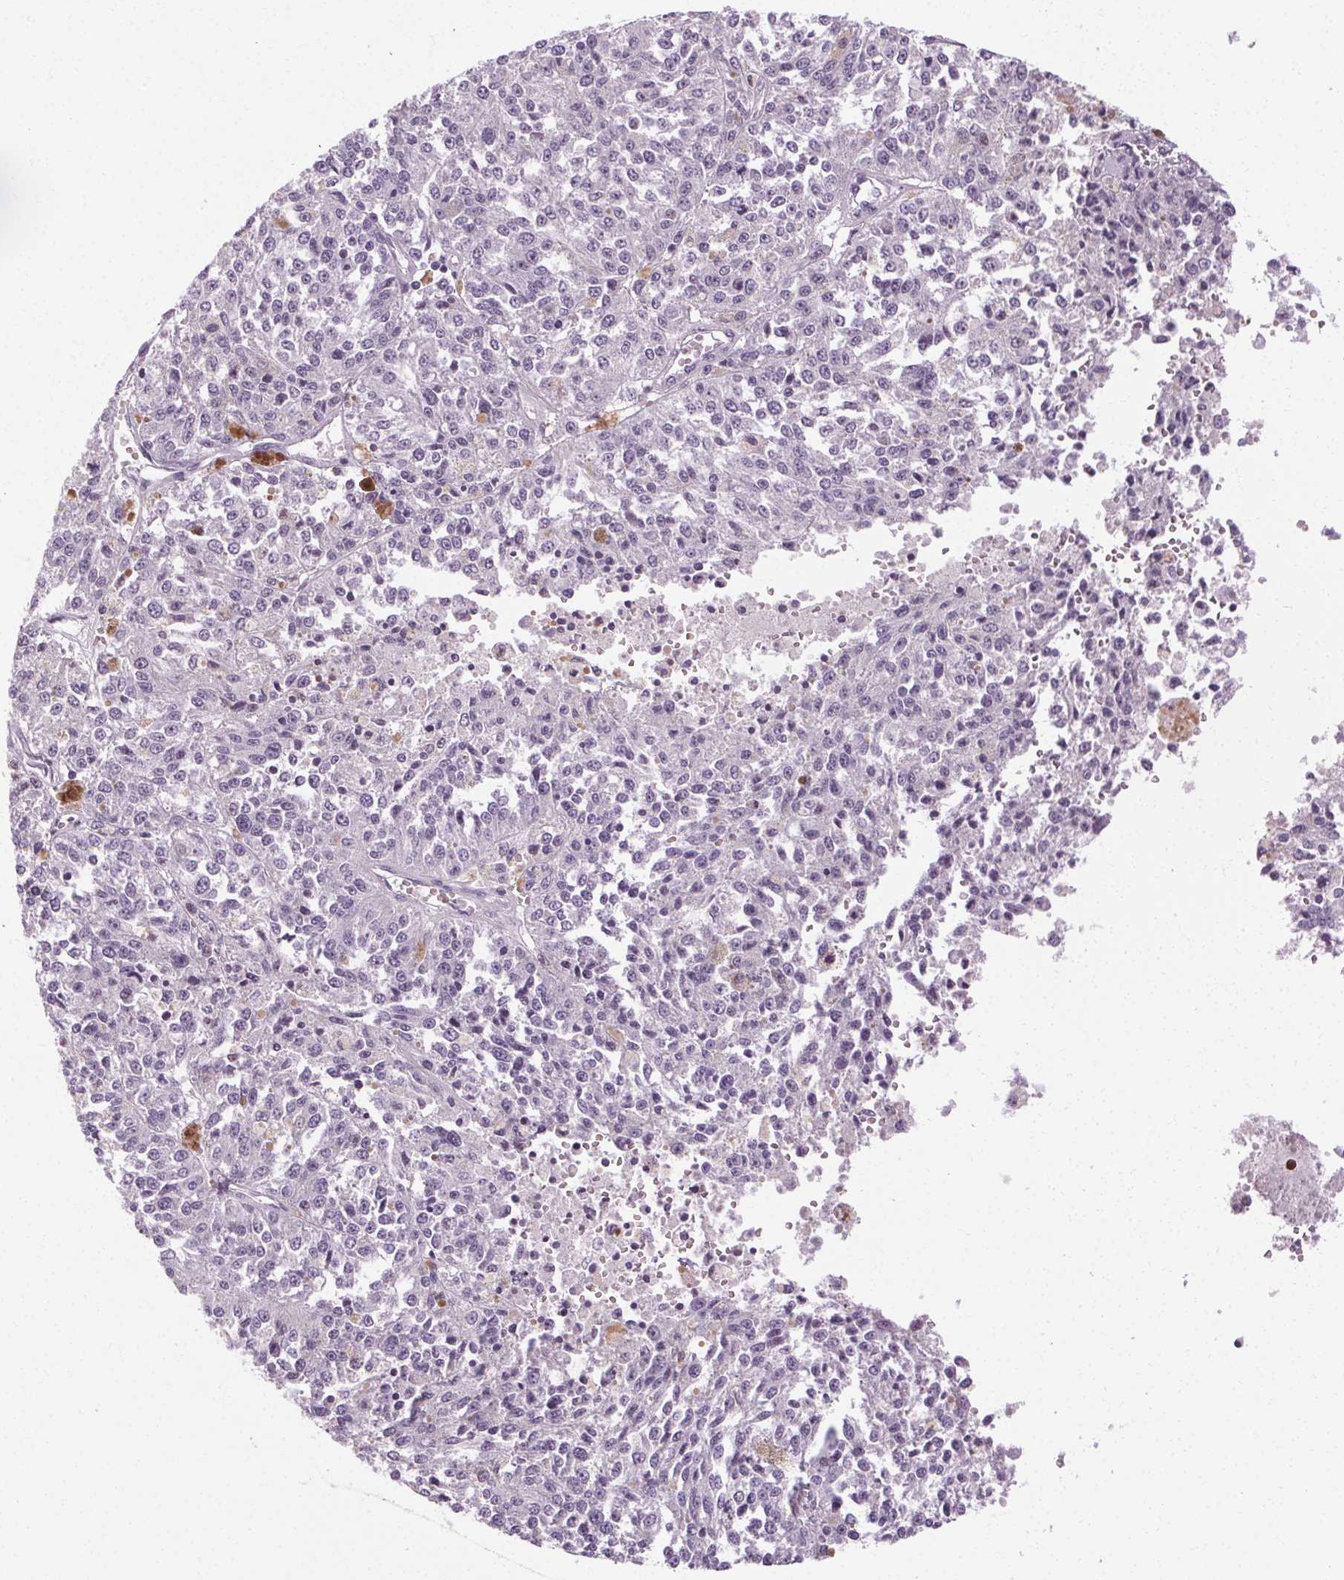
{"staining": {"intensity": "negative", "quantity": "none", "location": "none"}, "tissue": "melanoma", "cell_type": "Tumor cells", "image_type": "cancer", "snomed": [{"axis": "morphology", "description": "Malignant melanoma, Metastatic site"}, {"axis": "topography", "description": "Lymph node"}], "caption": "Tumor cells are negative for brown protein staining in melanoma. The staining is performed using DAB (3,3'-diaminobenzidine) brown chromogen with nuclei counter-stained in using hematoxylin.", "gene": "POMC", "patient": {"sex": "female", "age": 64}}